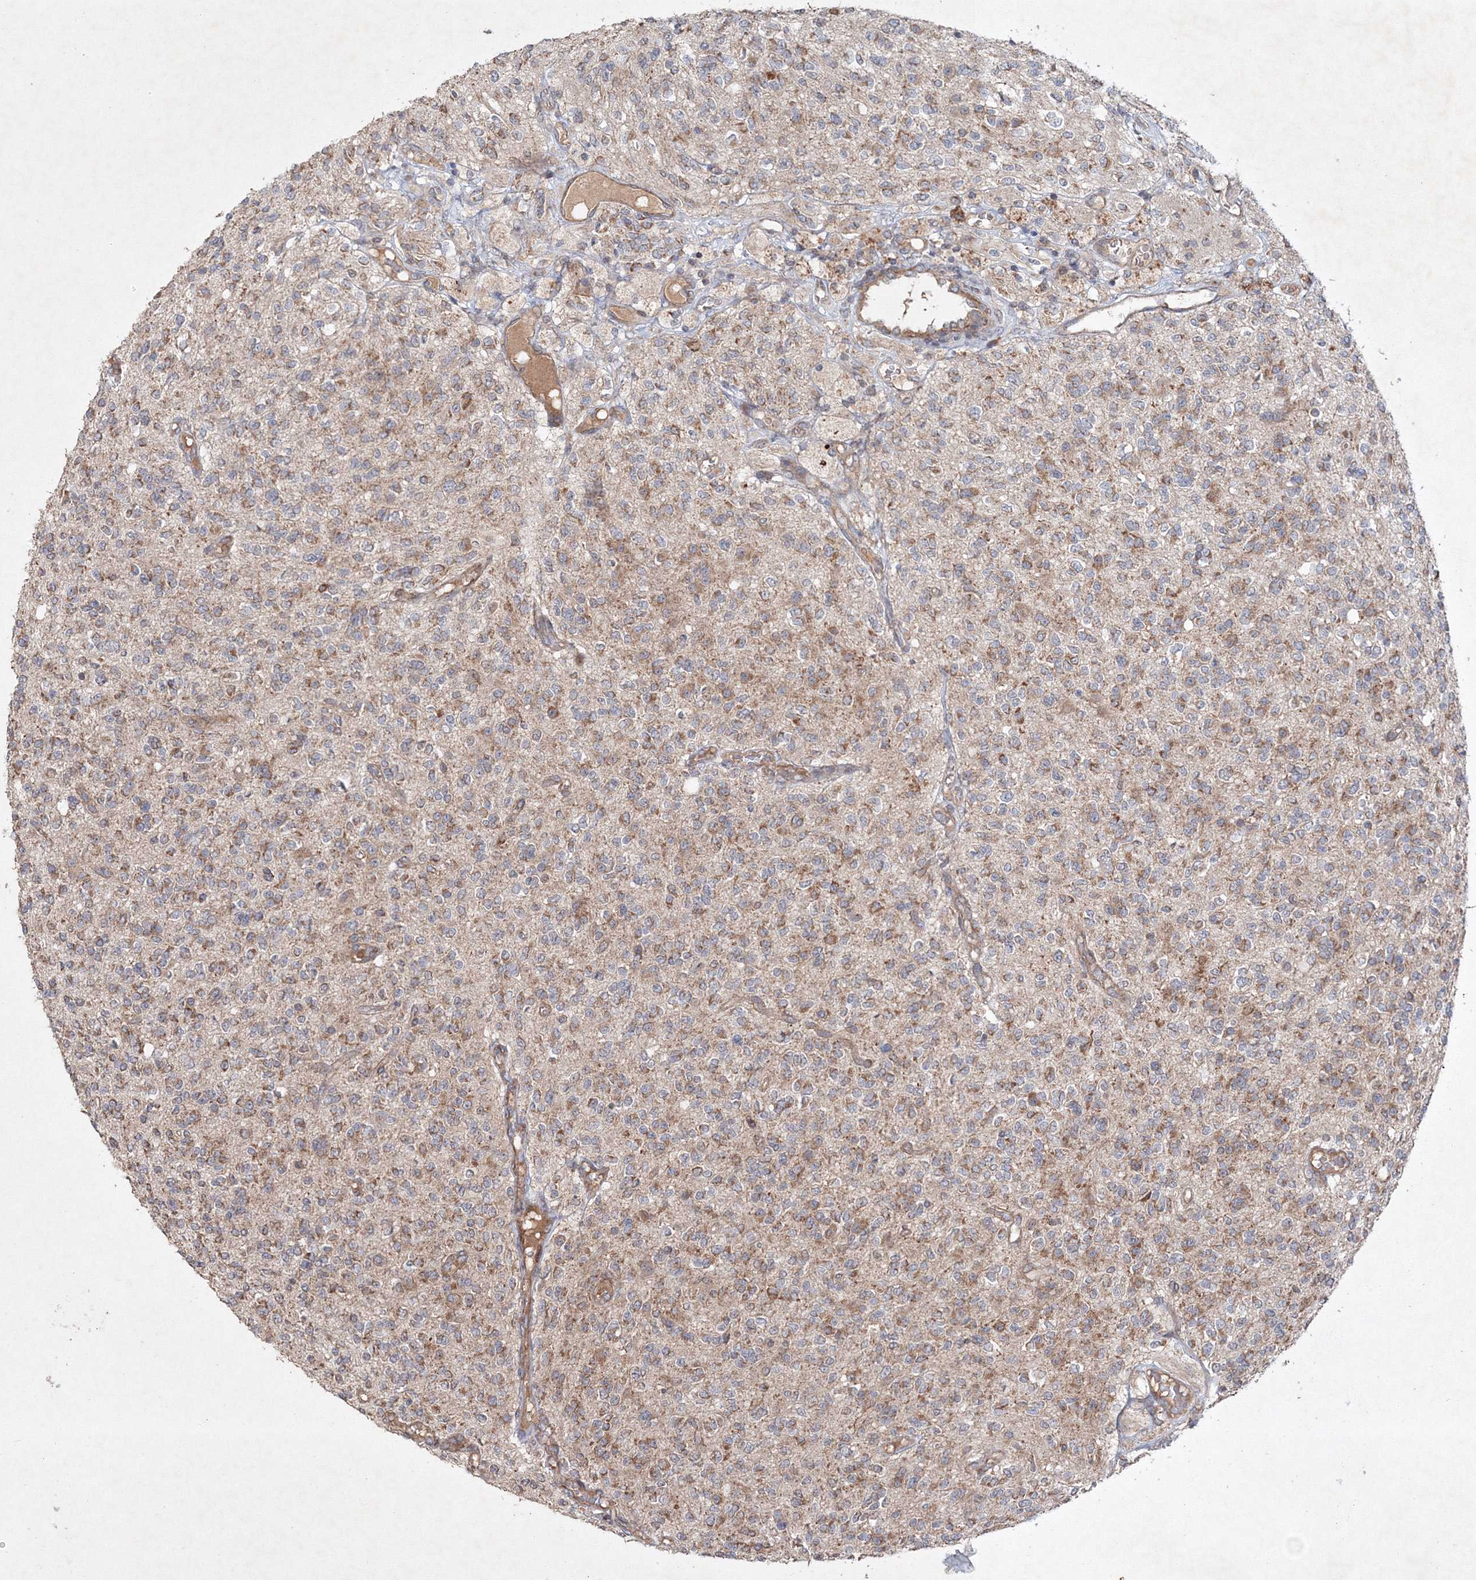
{"staining": {"intensity": "moderate", "quantity": "25%-75%", "location": "cytoplasmic/membranous"}, "tissue": "glioma", "cell_type": "Tumor cells", "image_type": "cancer", "snomed": [{"axis": "morphology", "description": "Glioma, malignant, High grade"}, {"axis": "topography", "description": "Brain"}], "caption": "The histopathology image displays a brown stain indicating the presence of a protein in the cytoplasmic/membranous of tumor cells in glioma. (DAB (3,3'-diaminobenzidine) IHC with brightfield microscopy, high magnification).", "gene": "NOA1", "patient": {"sex": "male", "age": 34}}